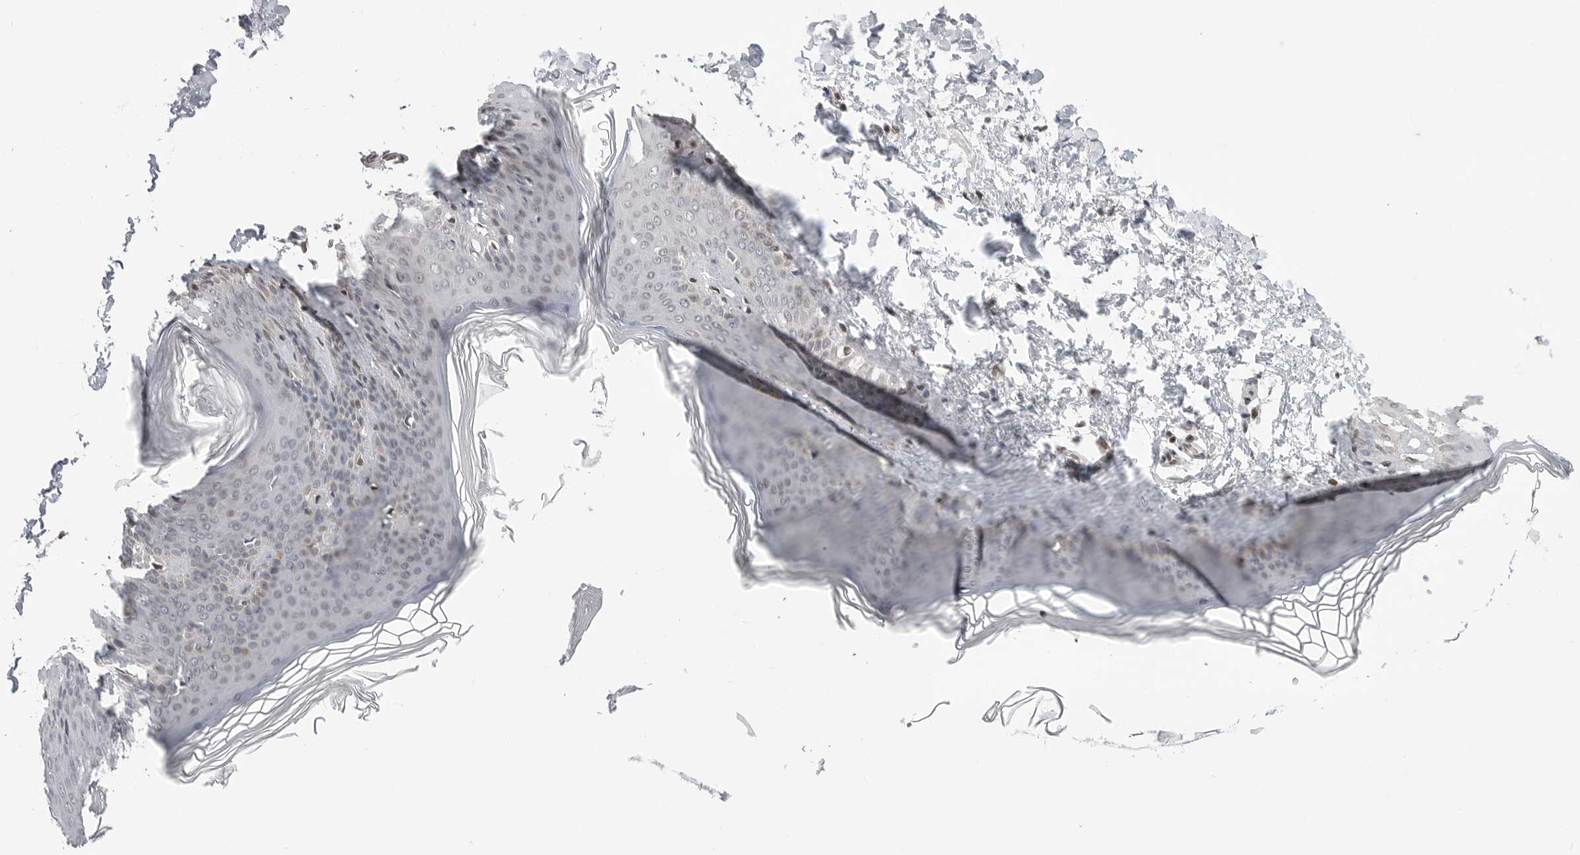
{"staining": {"intensity": "negative", "quantity": "none", "location": "none"}, "tissue": "skin", "cell_type": "Fibroblasts", "image_type": "normal", "snomed": [{"axis": "morphology", "description": "Normal tissue, NOS"}, {"axis": "topography", "description": "Skin"}], "caption": "A high-resolution micrograph shows IHC staining of benign skin, which exhibits no significant expression in fibroblasts.", "gene": "C8orf33", "patient": {"sex": "female", "age": 27}}